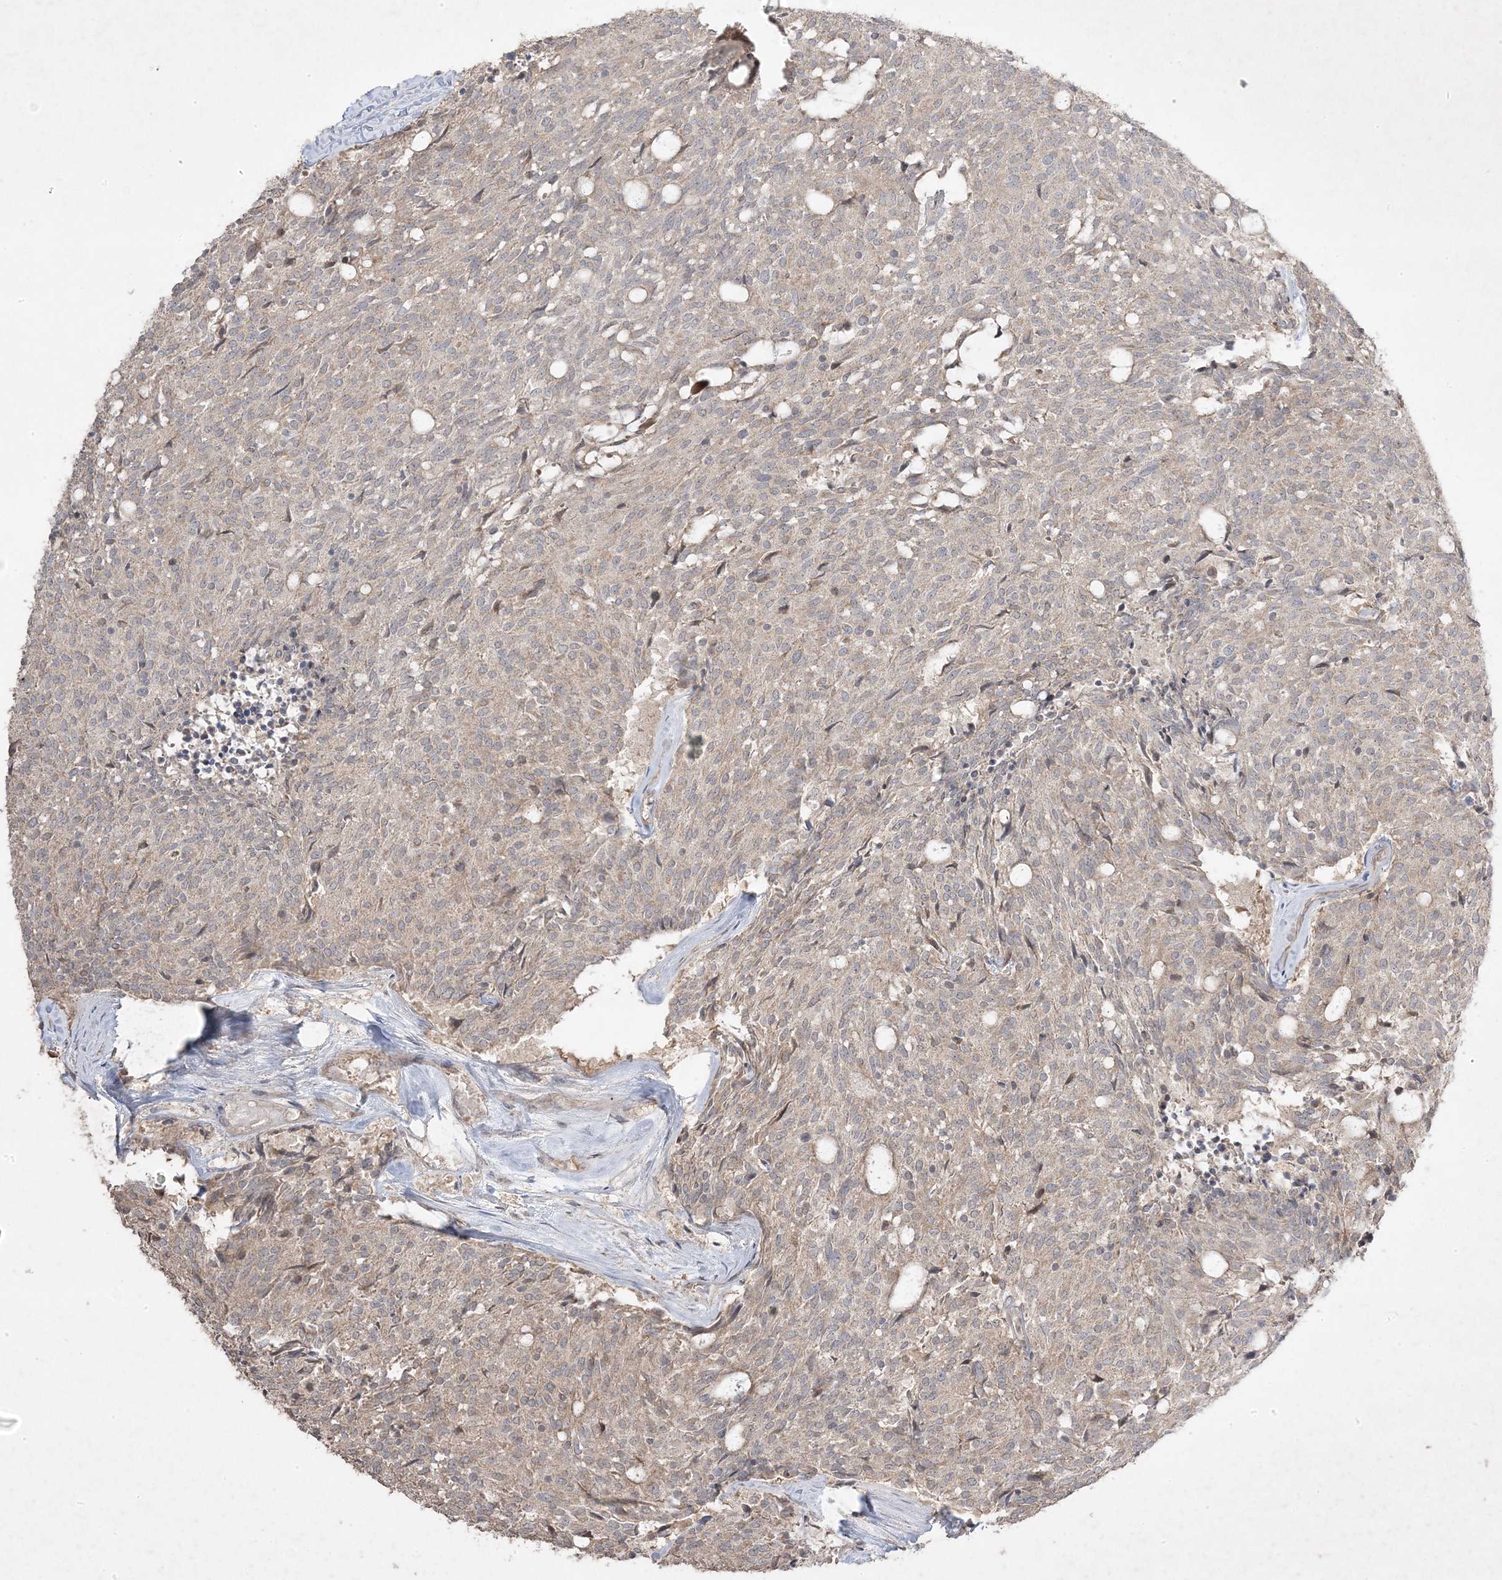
{"staining": {"intensity": "weak", "quantity": "25%-75%", "location": "cytoplasmic/membranous"}, "tissue": "carcinoid", "cell_type": "Tumor cells", "image_type": "cancer", "snomed": [{"axis": "morphology", "description": "Carcinoid, malignant, NOS"}, {"axis": "topography", "description": "Pancreas"}], "caption": "A brown stain shows weak cytoplasmic/membranous expression of a protein in carcinoid (malignant) tumor cells.", "gene": "RGL4", "patient": {"sex": "female", "age": 54}}